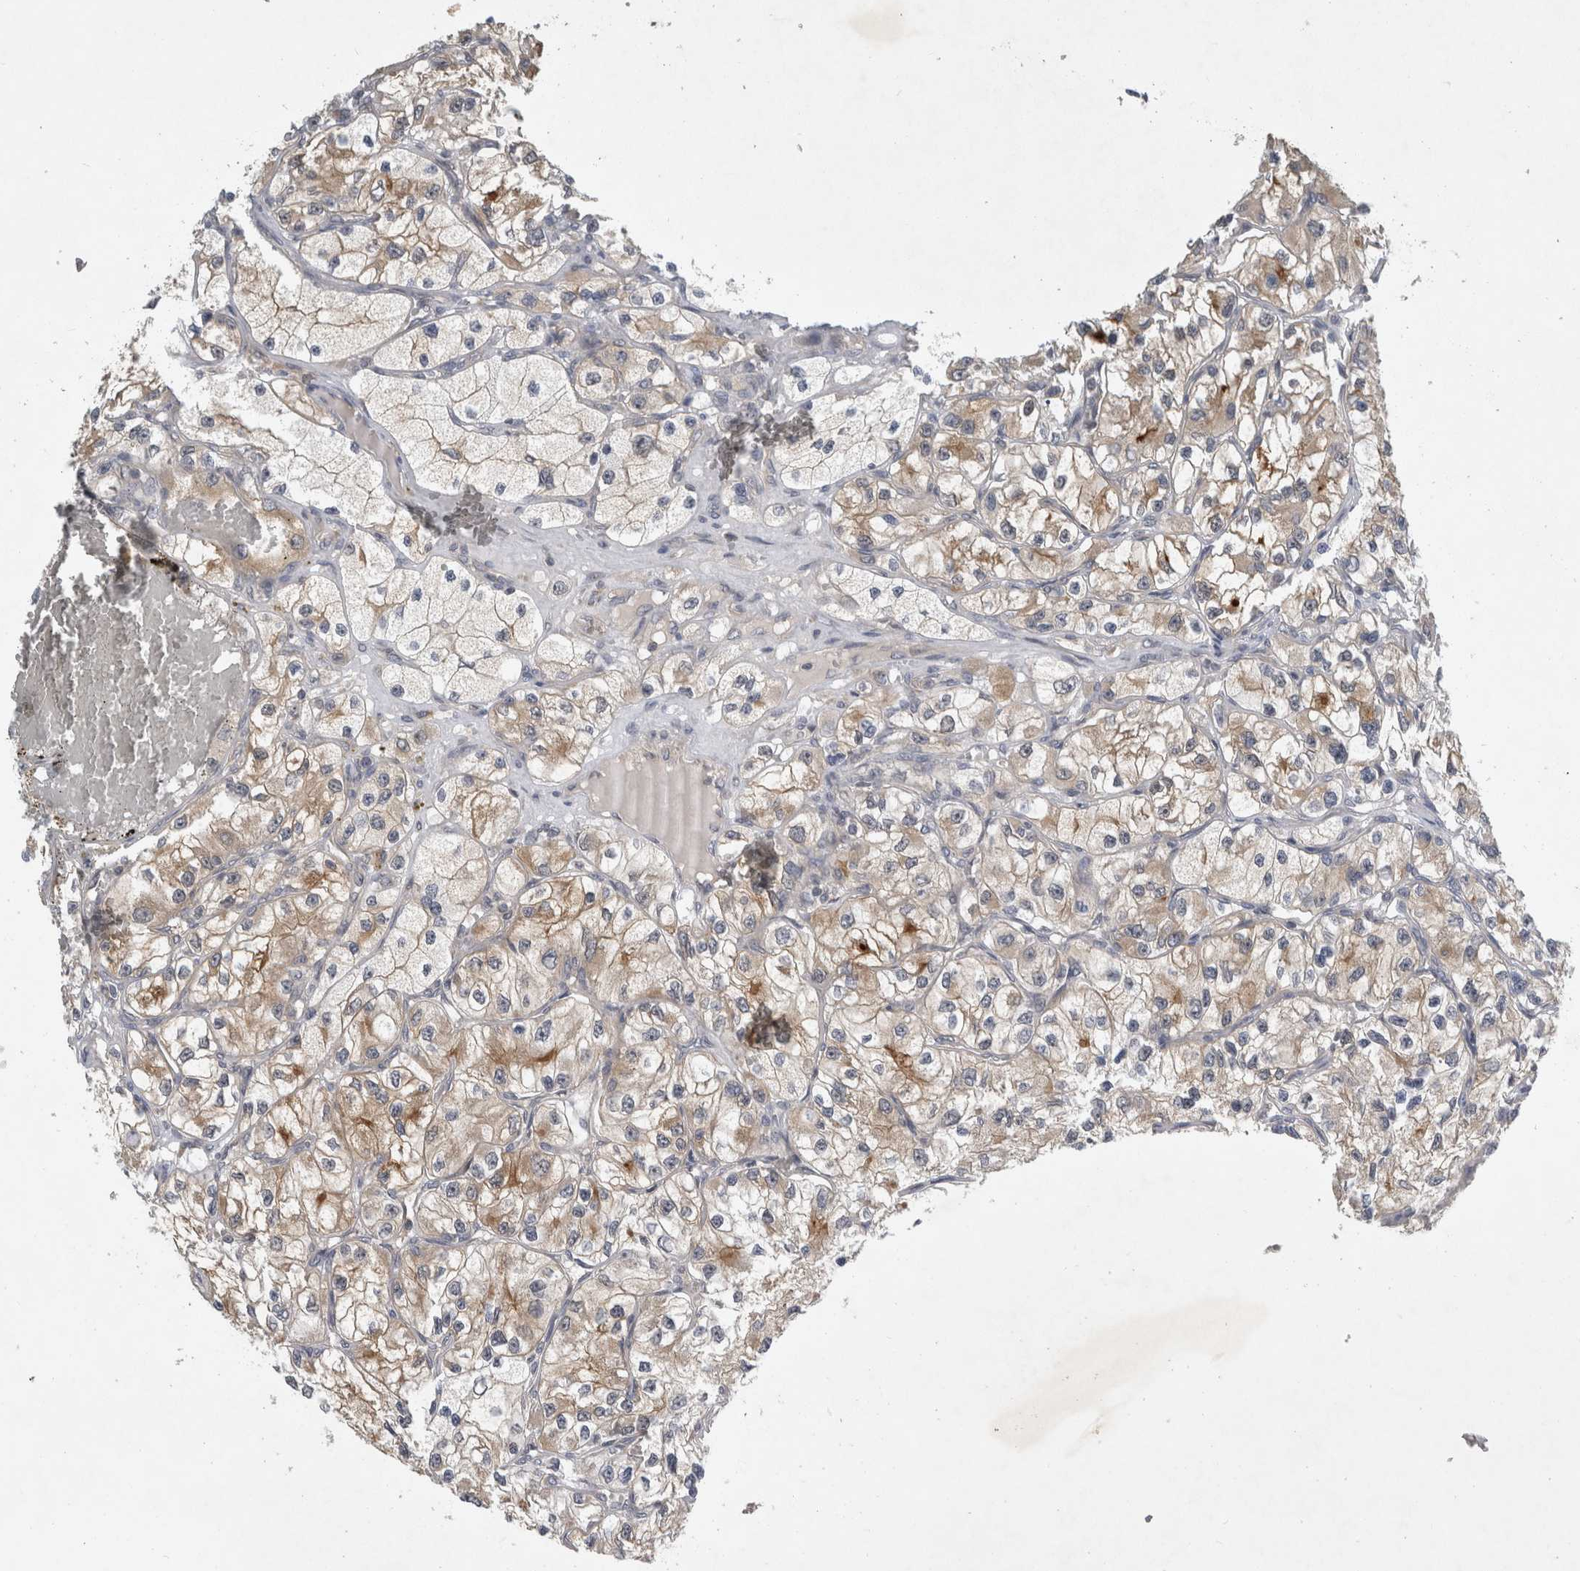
{"staining": {"intensity": "weak", "quantity": "25%-75%", "location": "cytoplasmic/membranous"}, "tissue": "renal cancer", "cell_type": "Tumor cells", "image_type": "cancer", "snomed": [{"axis": "morphology", "description": "Adenocarcinoma, NOS"}, {"axis": "topography", "description": "Kidney"}], "caption": "Immunohistochemistry (IHC) staining of renal cancer (adenocarcinoma), which demonstrates low levels of weak cytoplasmic/membranous staining in approximately 25%-75% of tumor cells indicating weak cytoplasmic/membranous protein expression. The staining was performed using DAB (3,3'-diaminobenzidine) (brown) for protein detection and nuclei were counterstained in hematoxylin (blue).", "gene": "AASDHPPT", "patient": {"sex": "female", "age": 57}}